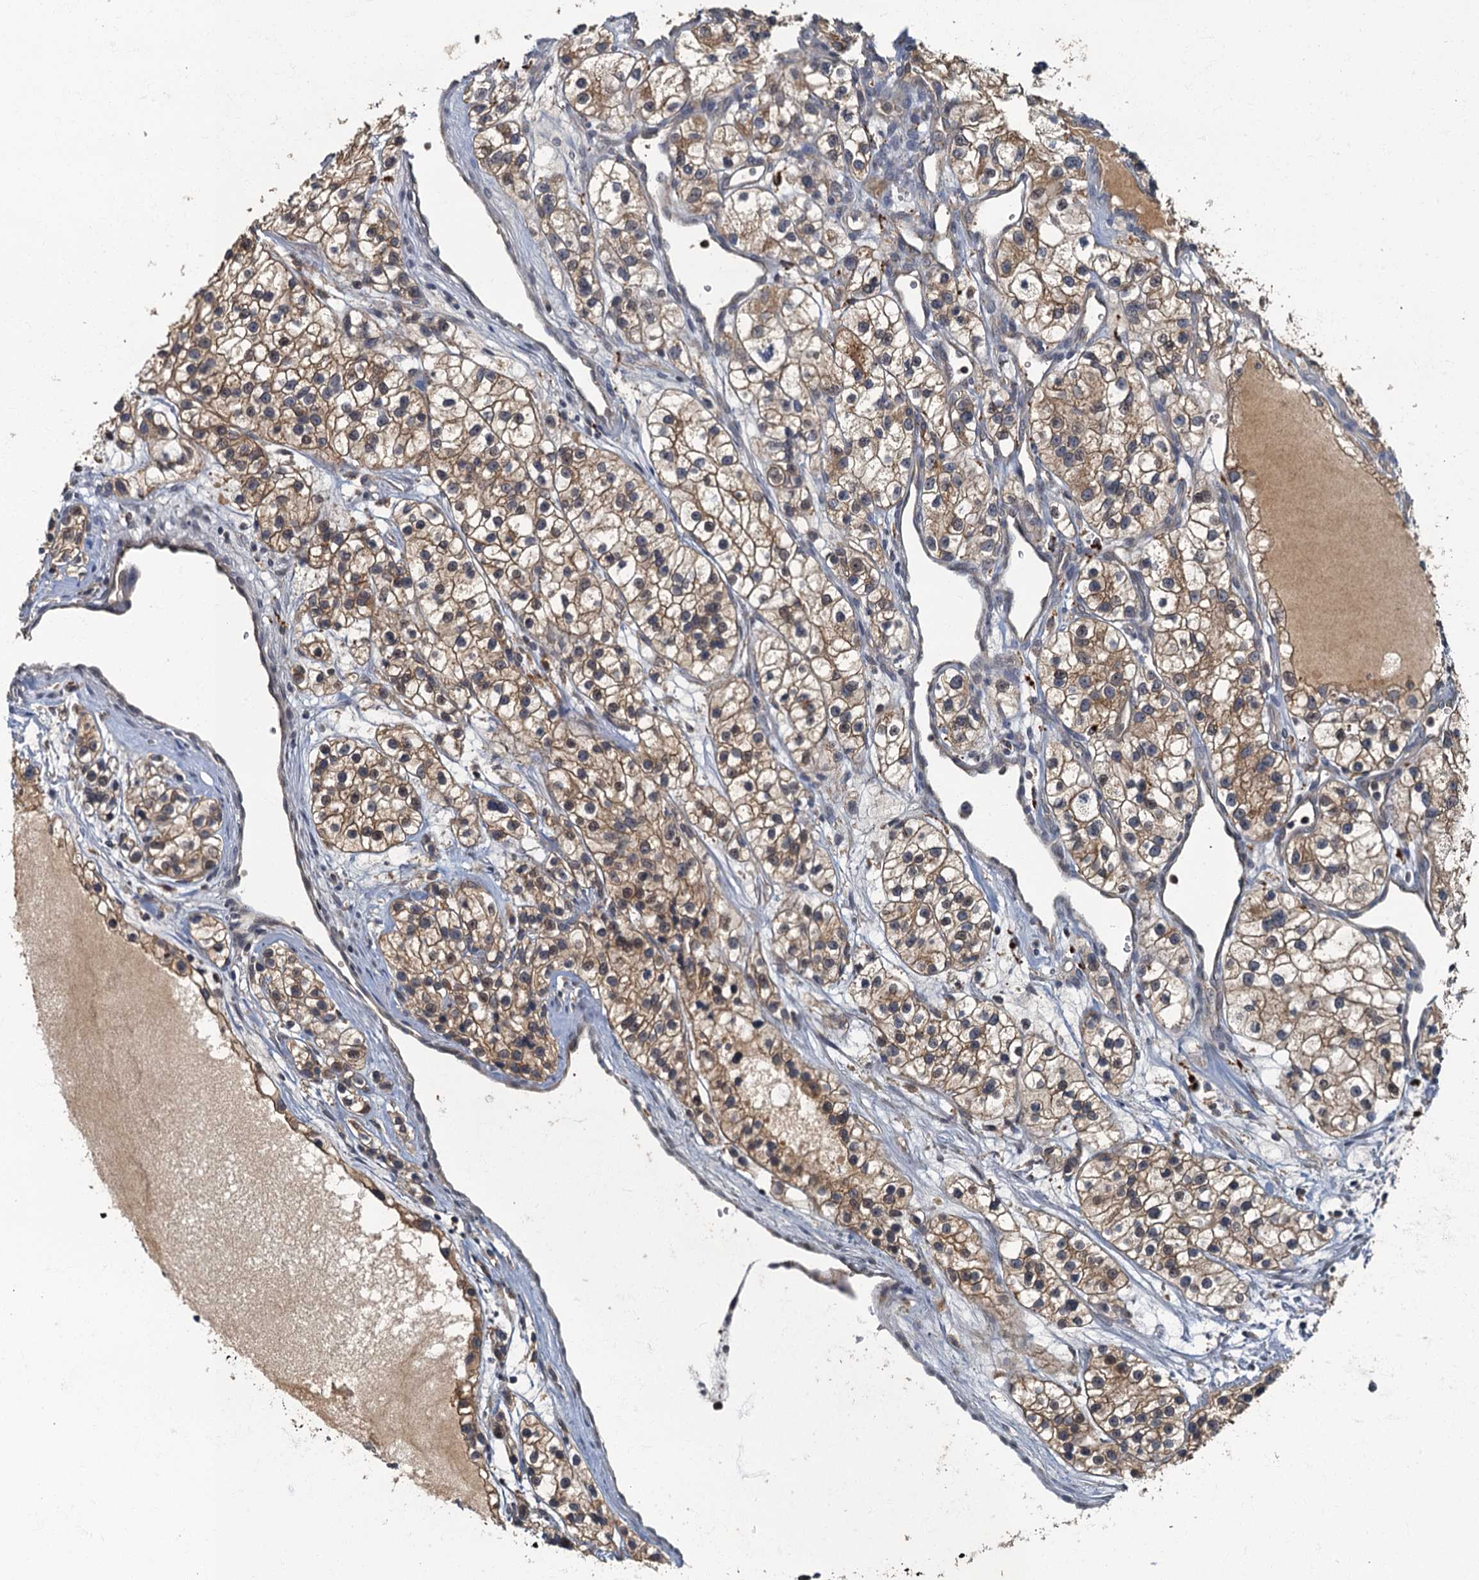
{"staining": {"intensity": "moderate", "quantity": ">75%", "location": "cytoplasmic/membranous"}, "tissue": "renal cancer", "cell_type": "Tumor cells", "image_type": "cancer", "snomed": [{"axis": "morphology", "description": "Adenocarcinoma, NOS"}, {"axis": "topography", "description": "Kidney"}], "caption": "DAB immunohistochemical staining of human renal cancer (adenocarcinoma) displays moderate cytoplasmic/membranous protein expression in approximately >75% of tumor cells.", "gene": "WDCP", "patient": {"sex": "female", "age": 57}}